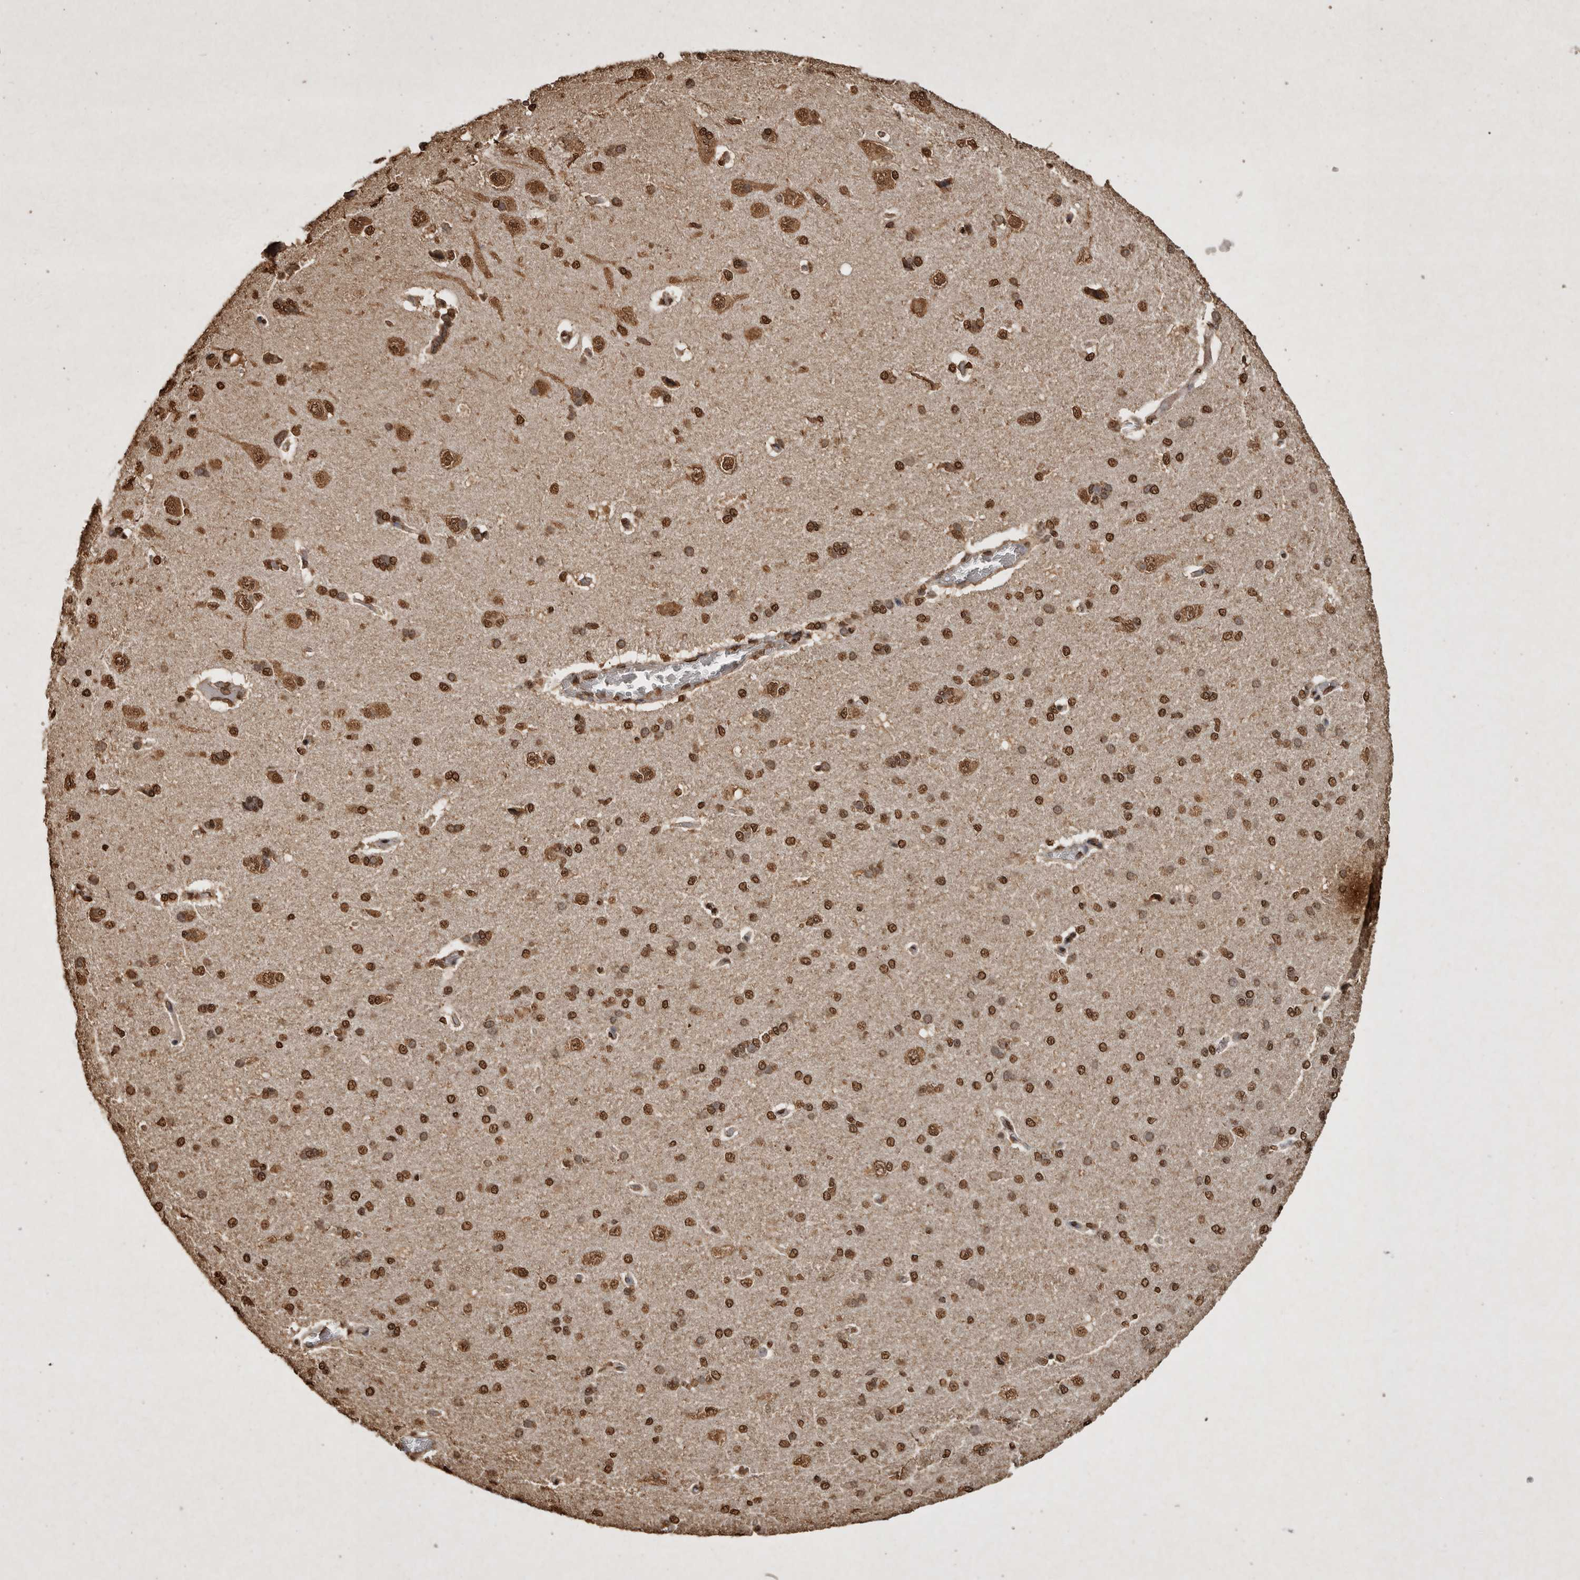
{"staining": {"intensity": "moderate", "quantity": ">75%", "location": "nuclear"}, "tissue": "cerebral cortex", "cell_type": "Endothelial cells", "image_type": "normal", "snomed": [{"axis": "morphology", "description": "Normal tissue, NOS"}, {"axis": "topography", "description": "Cerebral cortex"}], "caption": "Endothelial cells show medium levels of moderate nuclear staining in about >75% of cells in benign human cerebral cortex.", "gene": "FSTL3", "patient": {"sex": "male", "age": 62}}